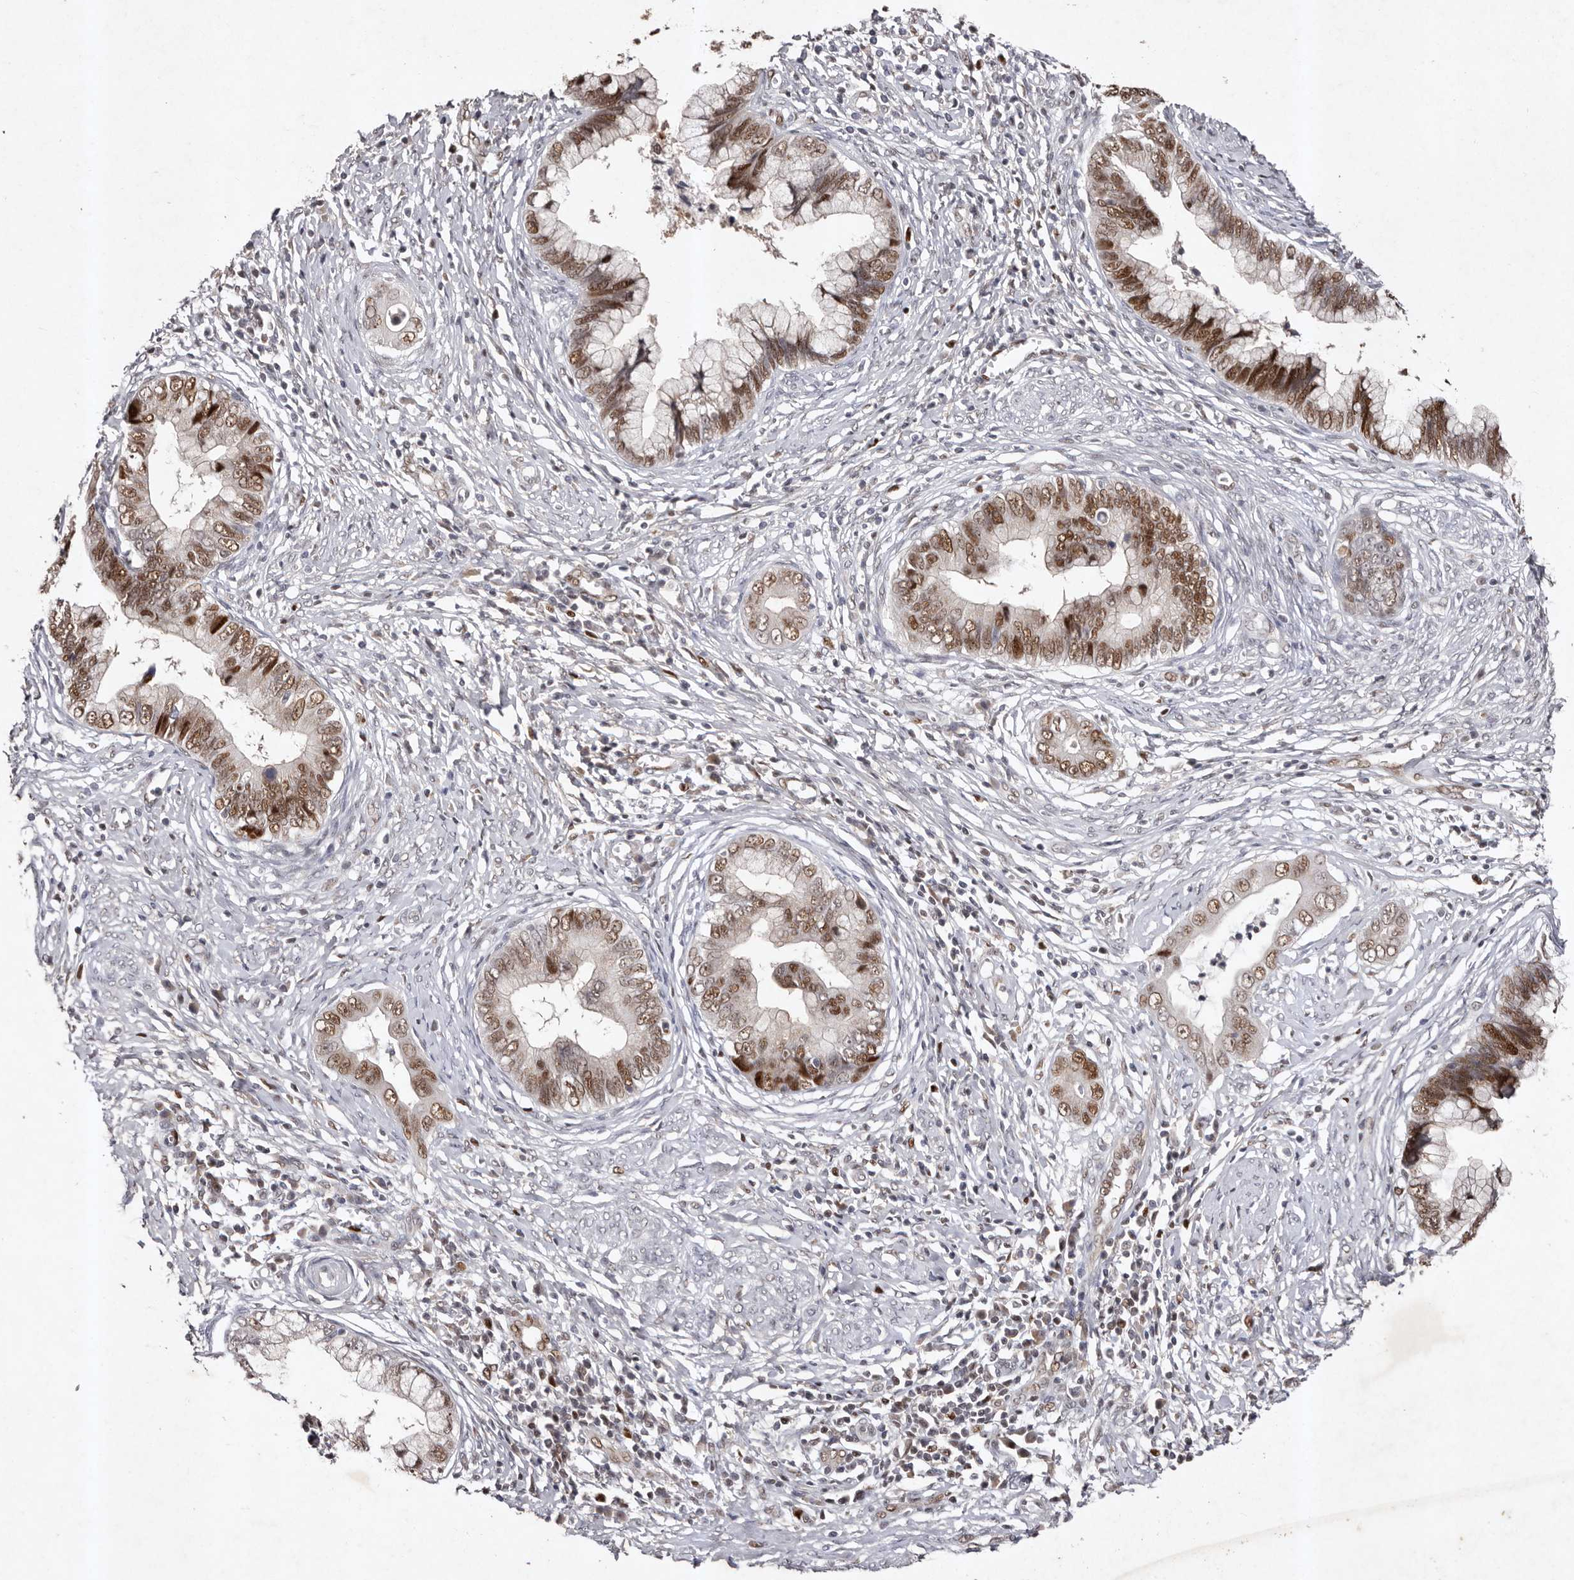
{"staining": {"intensity": "moderate", "quantity": ">75%", "location": "nuclear"}, "tissue": "cervical cancer", "cell_type": "Tumor cells", "image_type": "cancer", "snomed": [{"axis": "morphology", "description": "Adenocarcinoma, NOS"}, {"axis": "topography", "description": "Cervix"}], "caption": "Immunohistochemical staining of adenocarcinoma (cervical) shows medium levels of moderate nuclear protein positivity in about >75% of tumor cells.", "gene": "KLF7", "patient": {"sex": "female", "age": 44}}